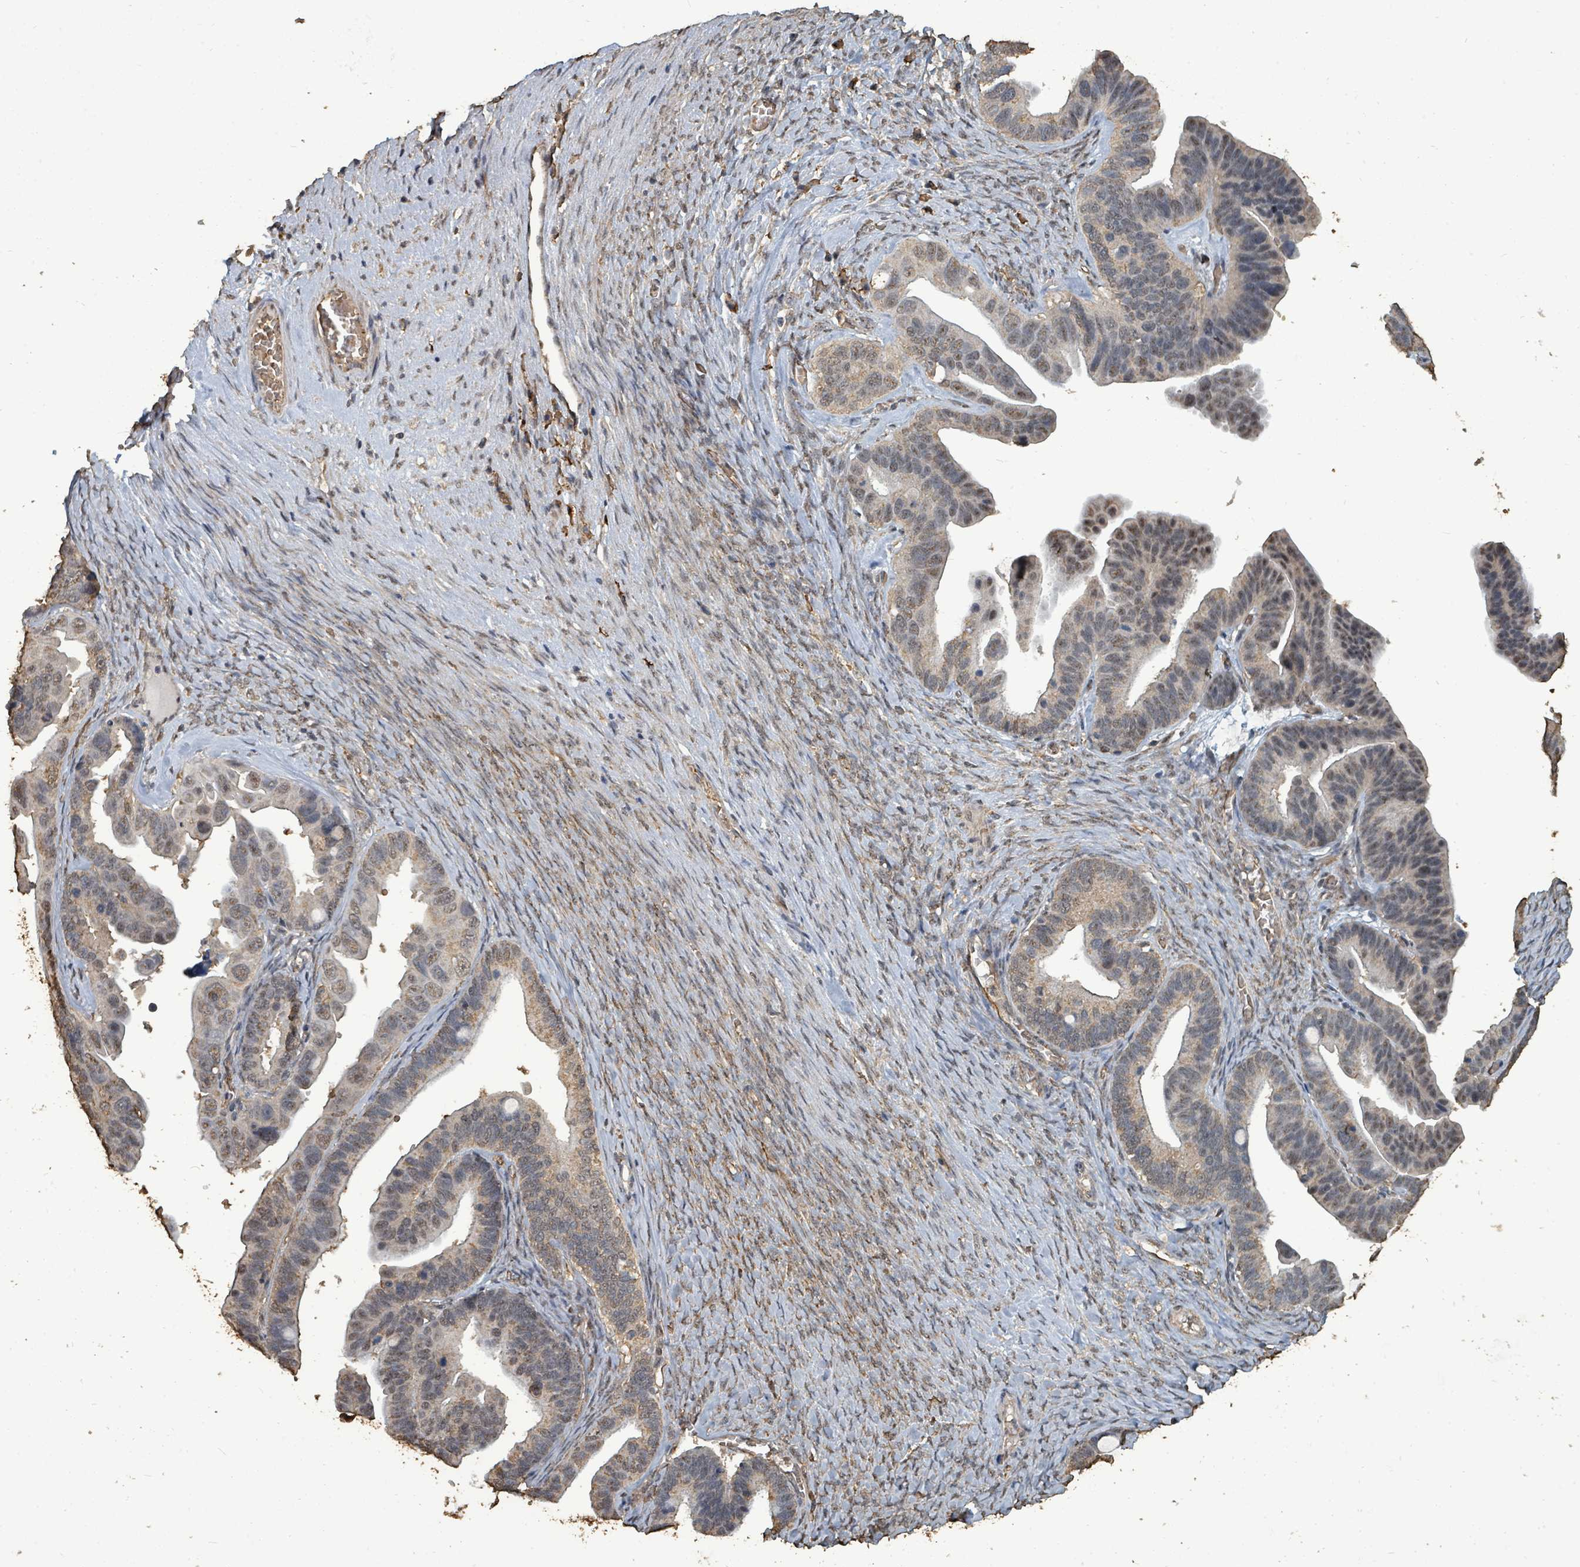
{"staining": {"intensity": "weak", "quantity": "25%-75%", "location": "cytoplasmic/membranous,nuclear"}, "tissue": "ovarian cancer", "cell_type": "Tumor cells", "image_type": "cancer", "snomed": [{"axis": "morphology", "description": "Cystadenocarcinoma, serous, NOS"}, {"axis": "topography", "description": "Ovary"}], "caption": "A brown stain shows weak cytoplasmic/membranous and nuclear expression of a protein in ovarian cancer tumor cells.", "gene": "C6orf52", "patient": {"sex": "female", "age": 56}}